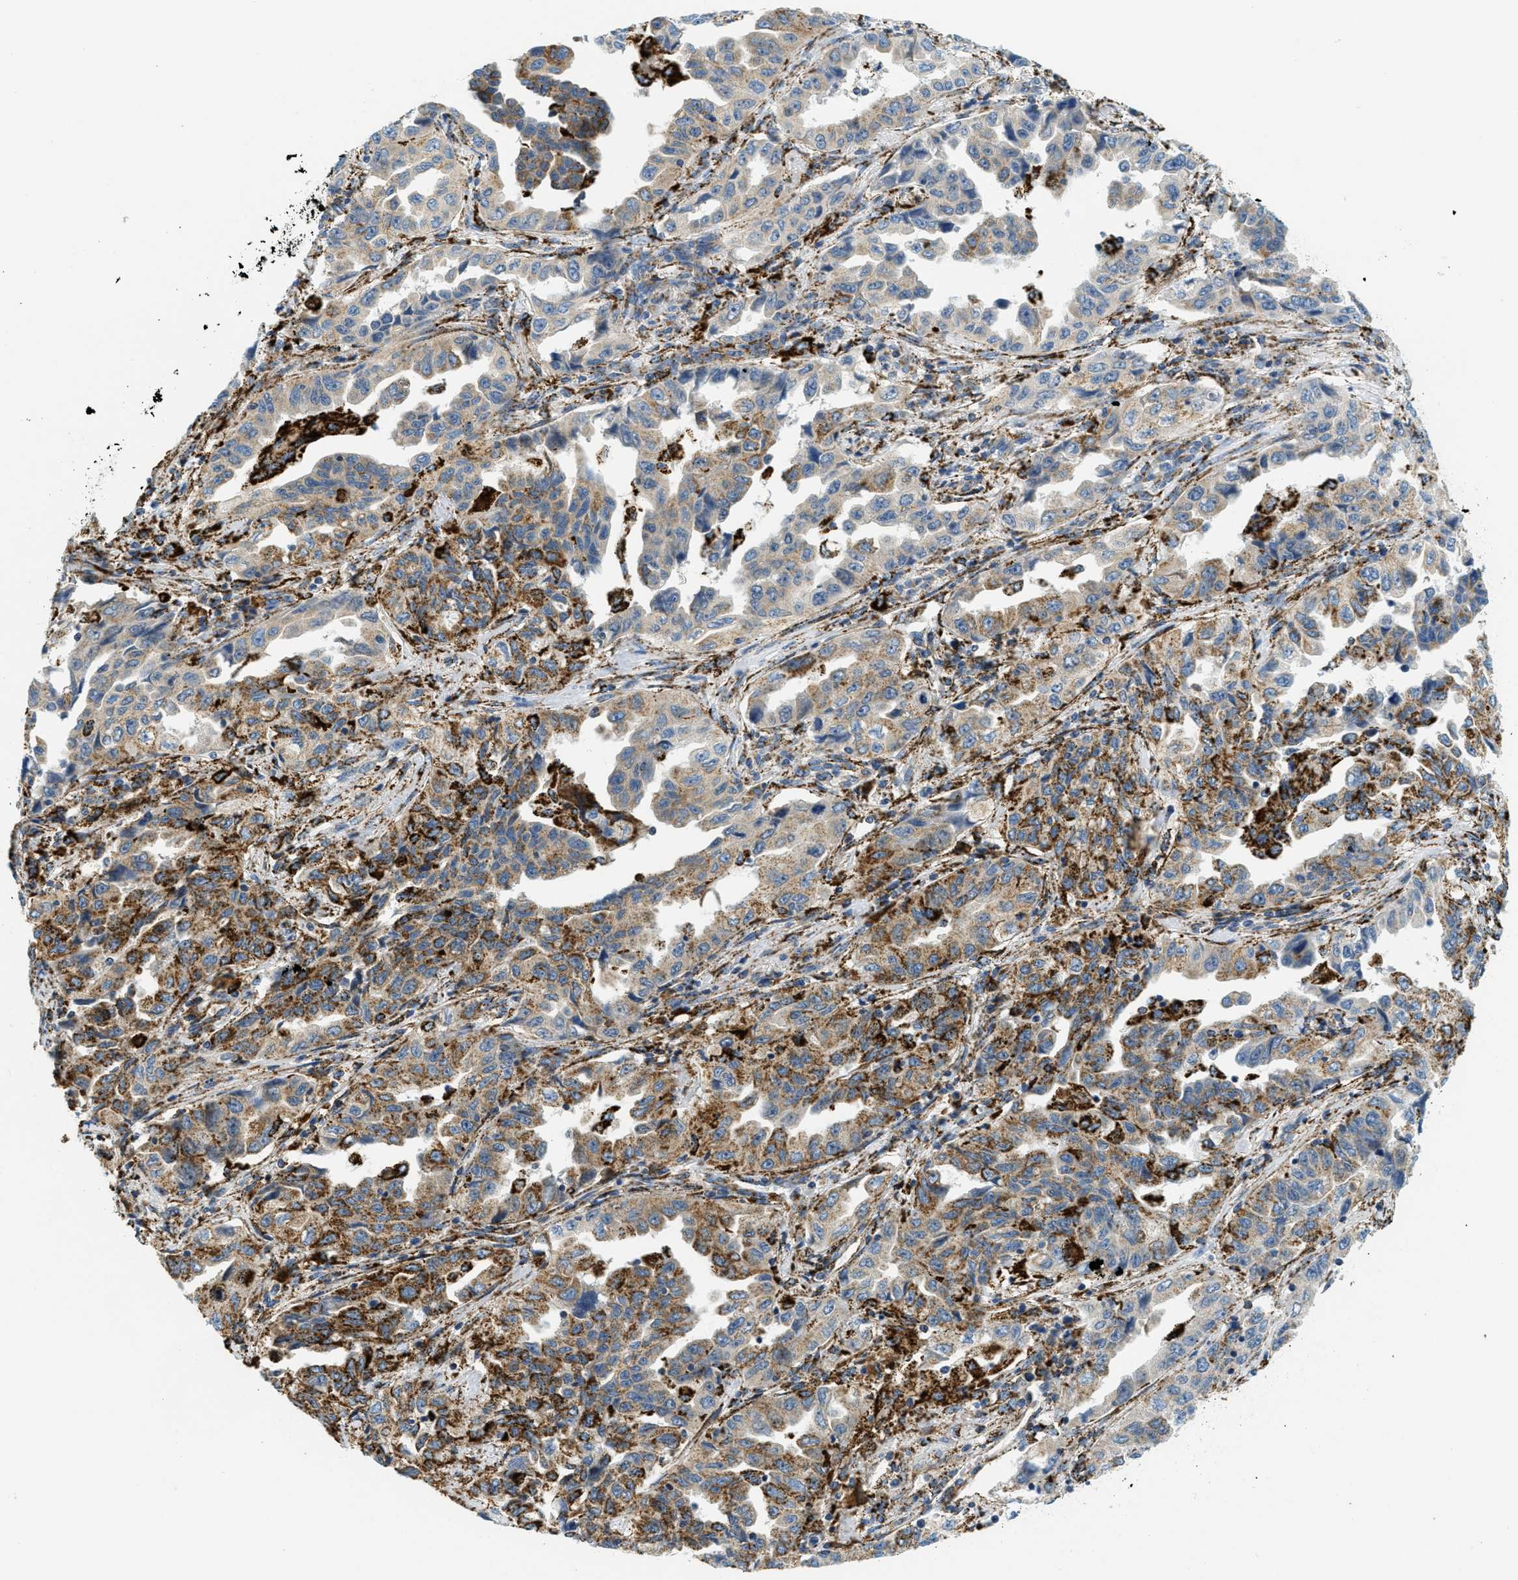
{"staining": {"intensity": "moderate", "quantity": ">75%", "location": "cytoplasmic/membranous"}, "tissue": "lung cancer", "cell_type": "Tumor cells", "image_type": "cancer", "snomed": [{"axis": "morphology", "description": "Adenocarcinoma, NOS"}, {"axis": "topography", "description": "Lung"}], "caption": "Moderate cytoplasmic/membranous staining is seen in about >75% of tumor cells in lung cancer (adenocarcinoma). (DAB IHC, brown staining for protein, blue staining for nuclei).", "gene": "HLCS", "patient": {"sex": "female", "age": 51}}